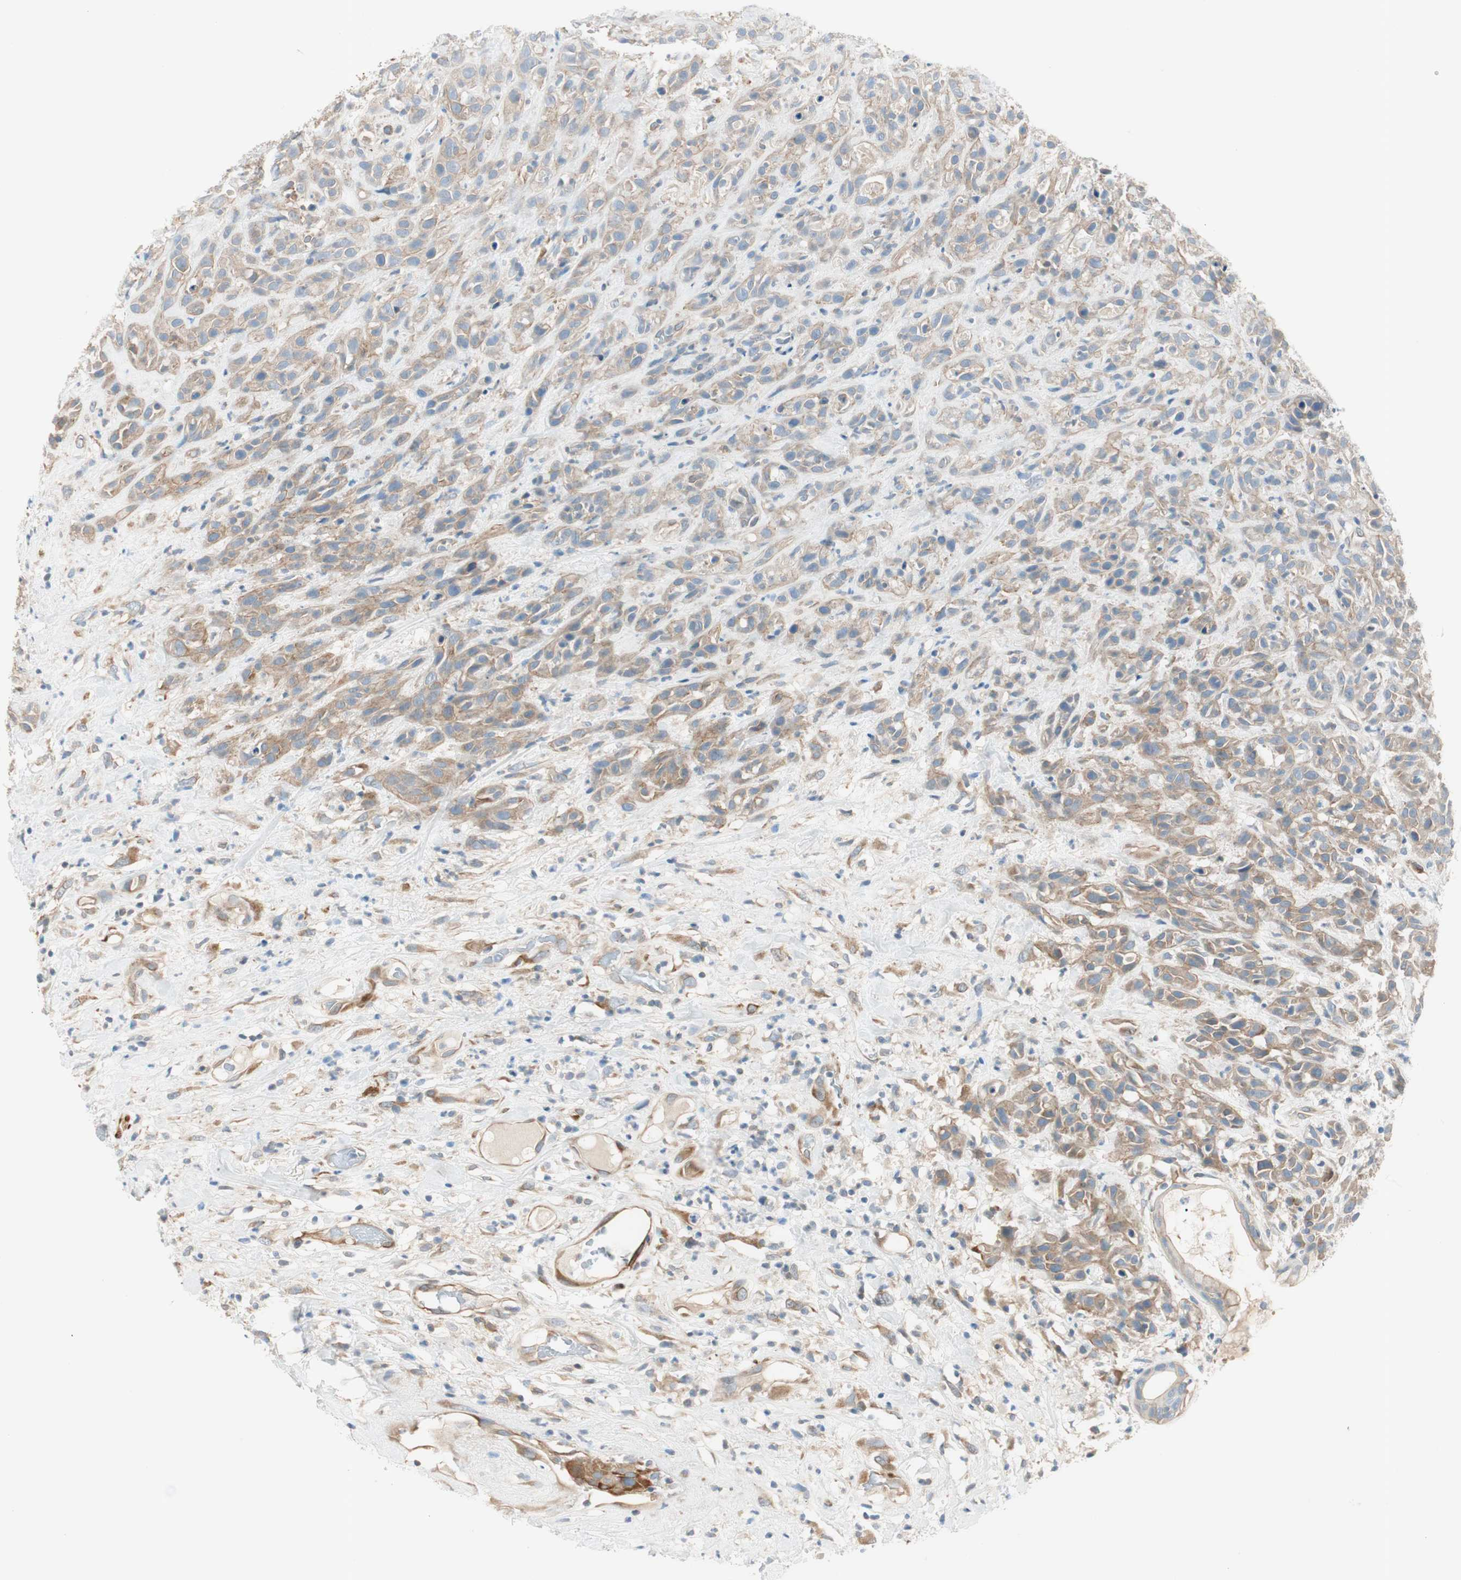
{"staining": {"intensity": "moderate", "quantity": ">75%", "location": "cytoplasmic/membranous"}, "tissue": "head and neck cancer", "cell_type": "Tumor cells", "image_type": "cancer", "snomed": [{"axis": "morphology", "description": "Normal tissue, NOS"}, {"axis": "morphology", "description": "Squamous cell carcinoma, NOS"}, {"axis": "topography", "description": "Cartilage tissue"}, {"axis": "topography", "description": "Head-Neck"}], "caption": "This is an image of immunohistochemistry (IHC) staining of head and neck squamous cell carcinoma, which shows moderate positivity in the cytoplasmic/membranous of tumor cells.", "gene": "CDK3", "patient": {"sex": "male", "age": 62}}